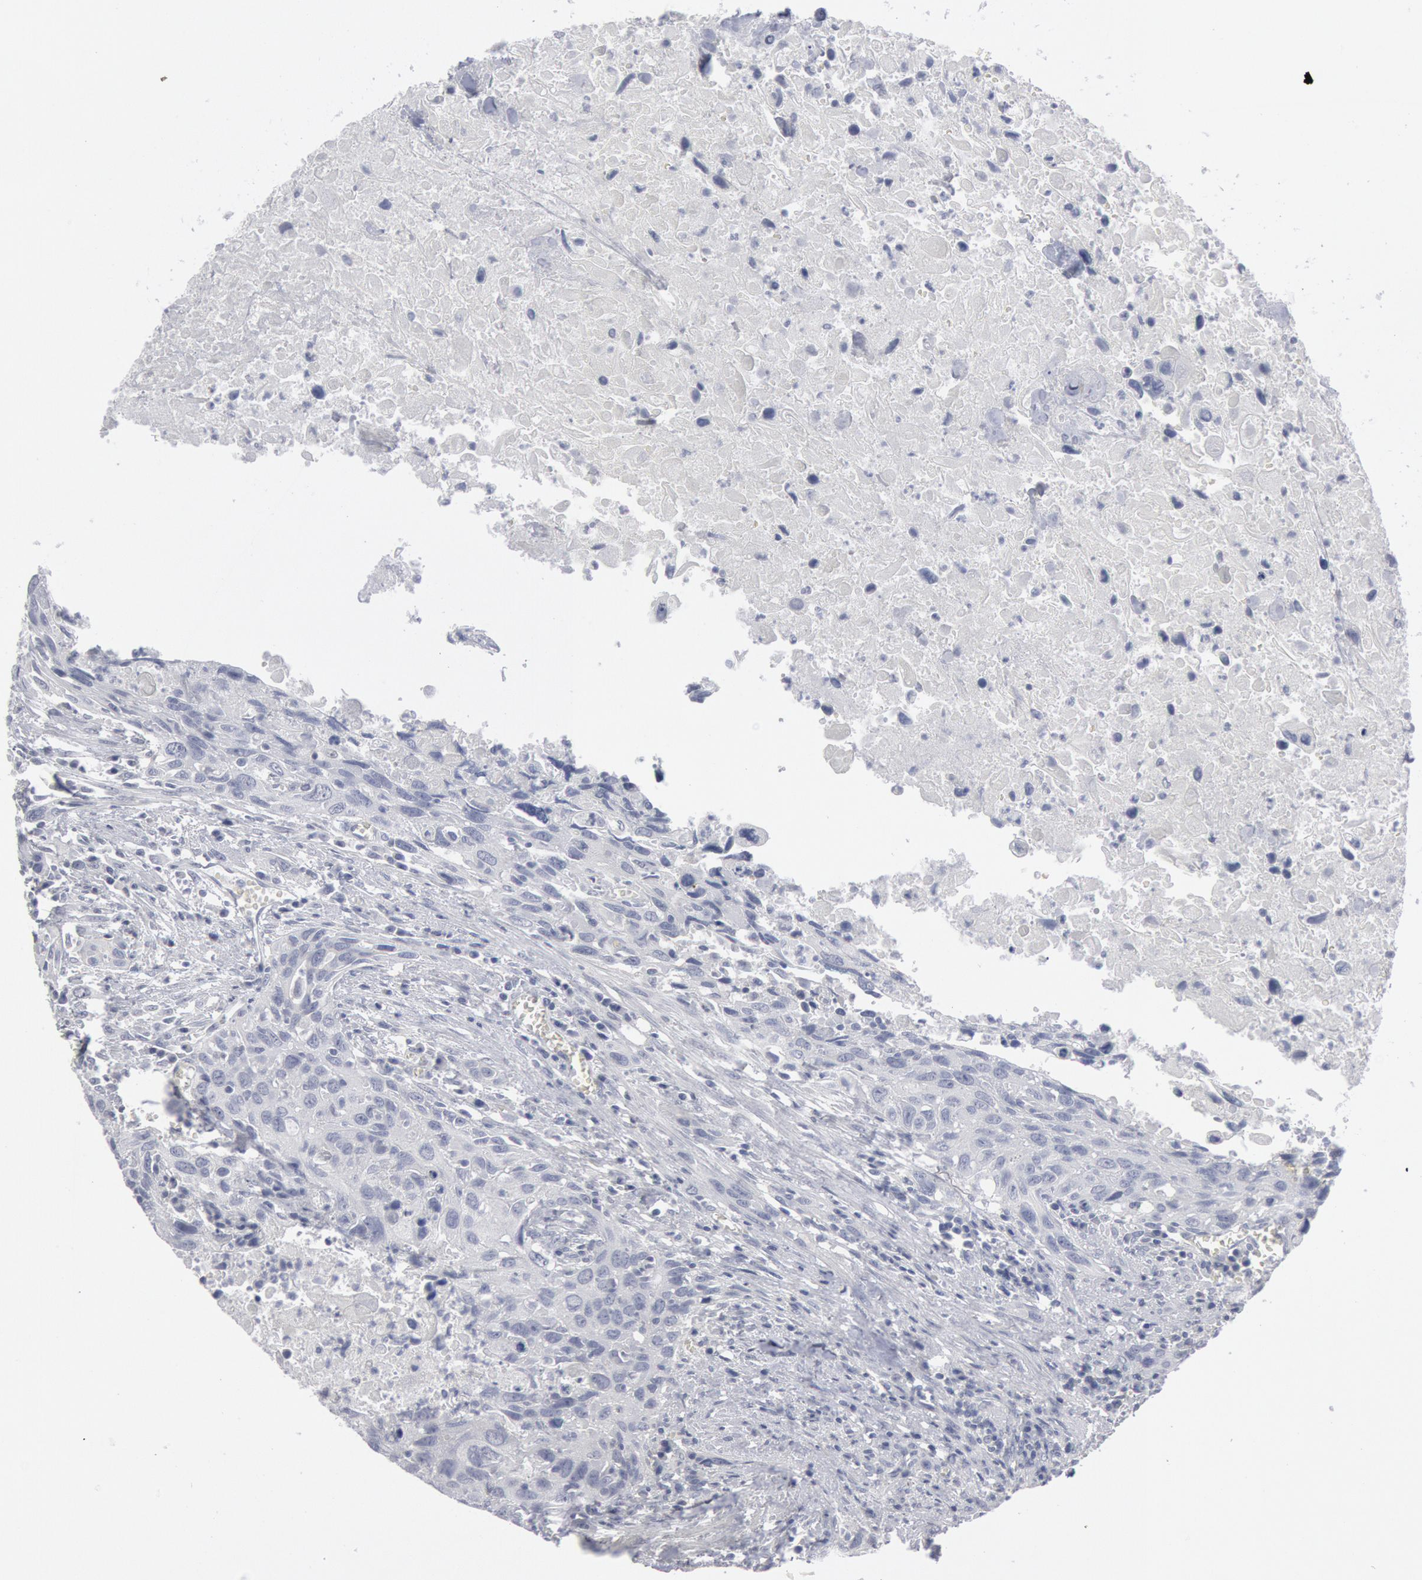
{"staining": {"intensity": "negative", "quantity": "none", "location": "none"}, "tissue": "urothelial cancer", "cell_type": "Tumor cells", "image_type": "cancer", "snomed": [{"axis": "morphology", "description": "Urothelial carcinoma, High grade"}, {"axis": "topography", "description": "Urinary bladder"}], "caption": "Tumor cells are negative for protein expression in human high-grade urothelial carcinoma.", "gene": "DMC1", "patient": {"sex": "male", "age": 71}}